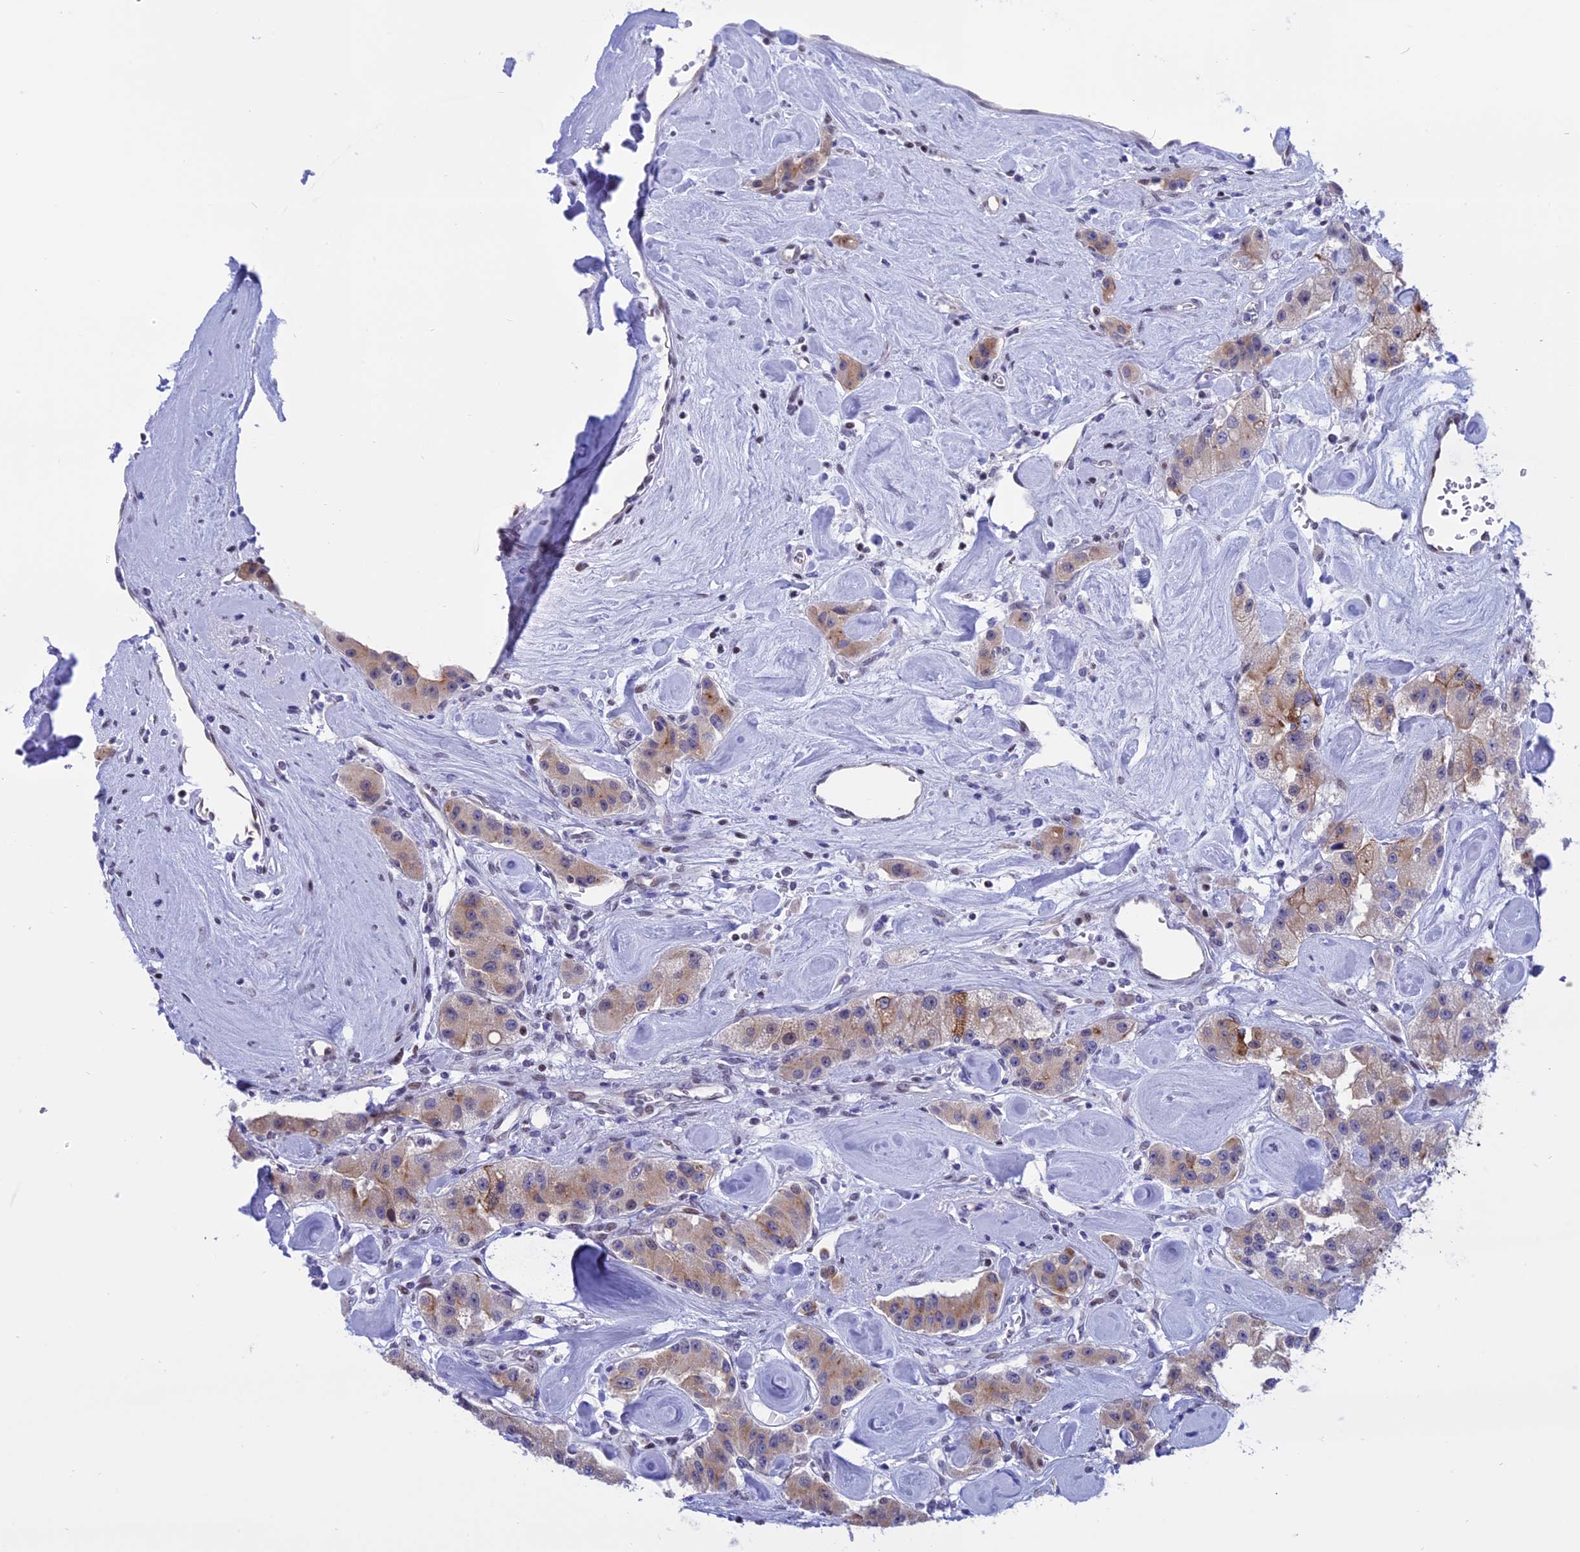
{"staining": {"intensity": "moderate", "quantity": "<25%", "location": "cytoplasmic/membranous"}, "tissue": "carcinoid", "cell_type": "Tumor cells", "image_type": "cancer", "snomed": [{"axis": "morphology", "description": "Carcinoid, malignant, NOS"}, {"axis": "topography", "description": "Pancreas"}], "caption": "About <25% of tumor cells in human malignant carcinoid display moderate cytoplasmic/membranous protein positivity as visualized by brown immunohistochemical staining.", "gene": "SPIRE2", "patient": {"sex": "male", "age": 41}}